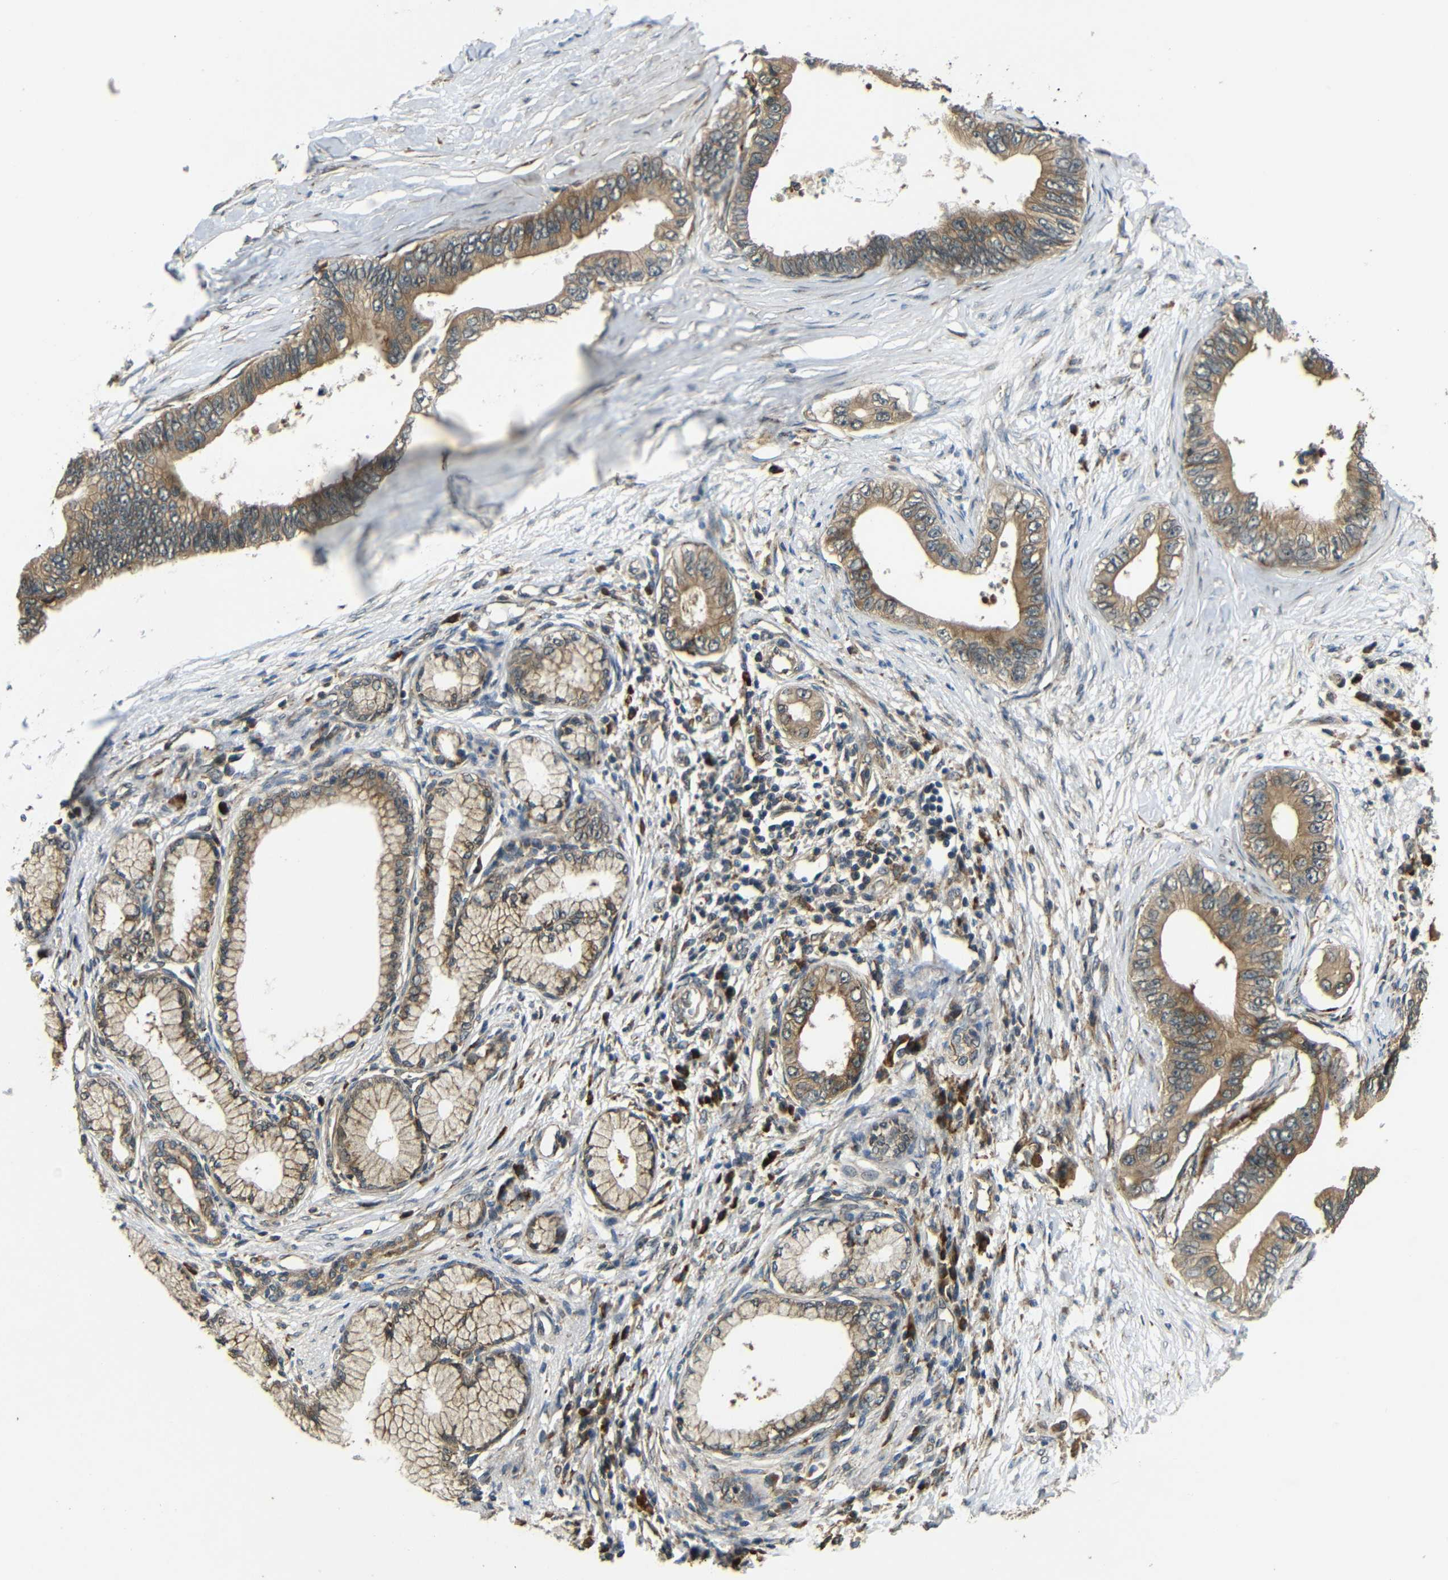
{"staining": {"intensity": "moderate", "quantity": ">75%", "location": "cytoplasmic/membranous"}, "tissue": "pancreatic cancer", "cell_type": "Tumor cells", "image_type": "cancer", "snomed": [{"axis": "morphology", "description": "Adenocarcinoma, NOS"}, {"axis": "topography", "description": "Pancreas"}], "caption": "An image showing moderate cytoplasmic/membranous expression in about >75% of tumor cells in pancreatic cancer (adenocarcinoma), as visualized by brown immunohistochemical staining.", "gene": "EPHB2", "patient": {"sex": "male", "age": 77}}